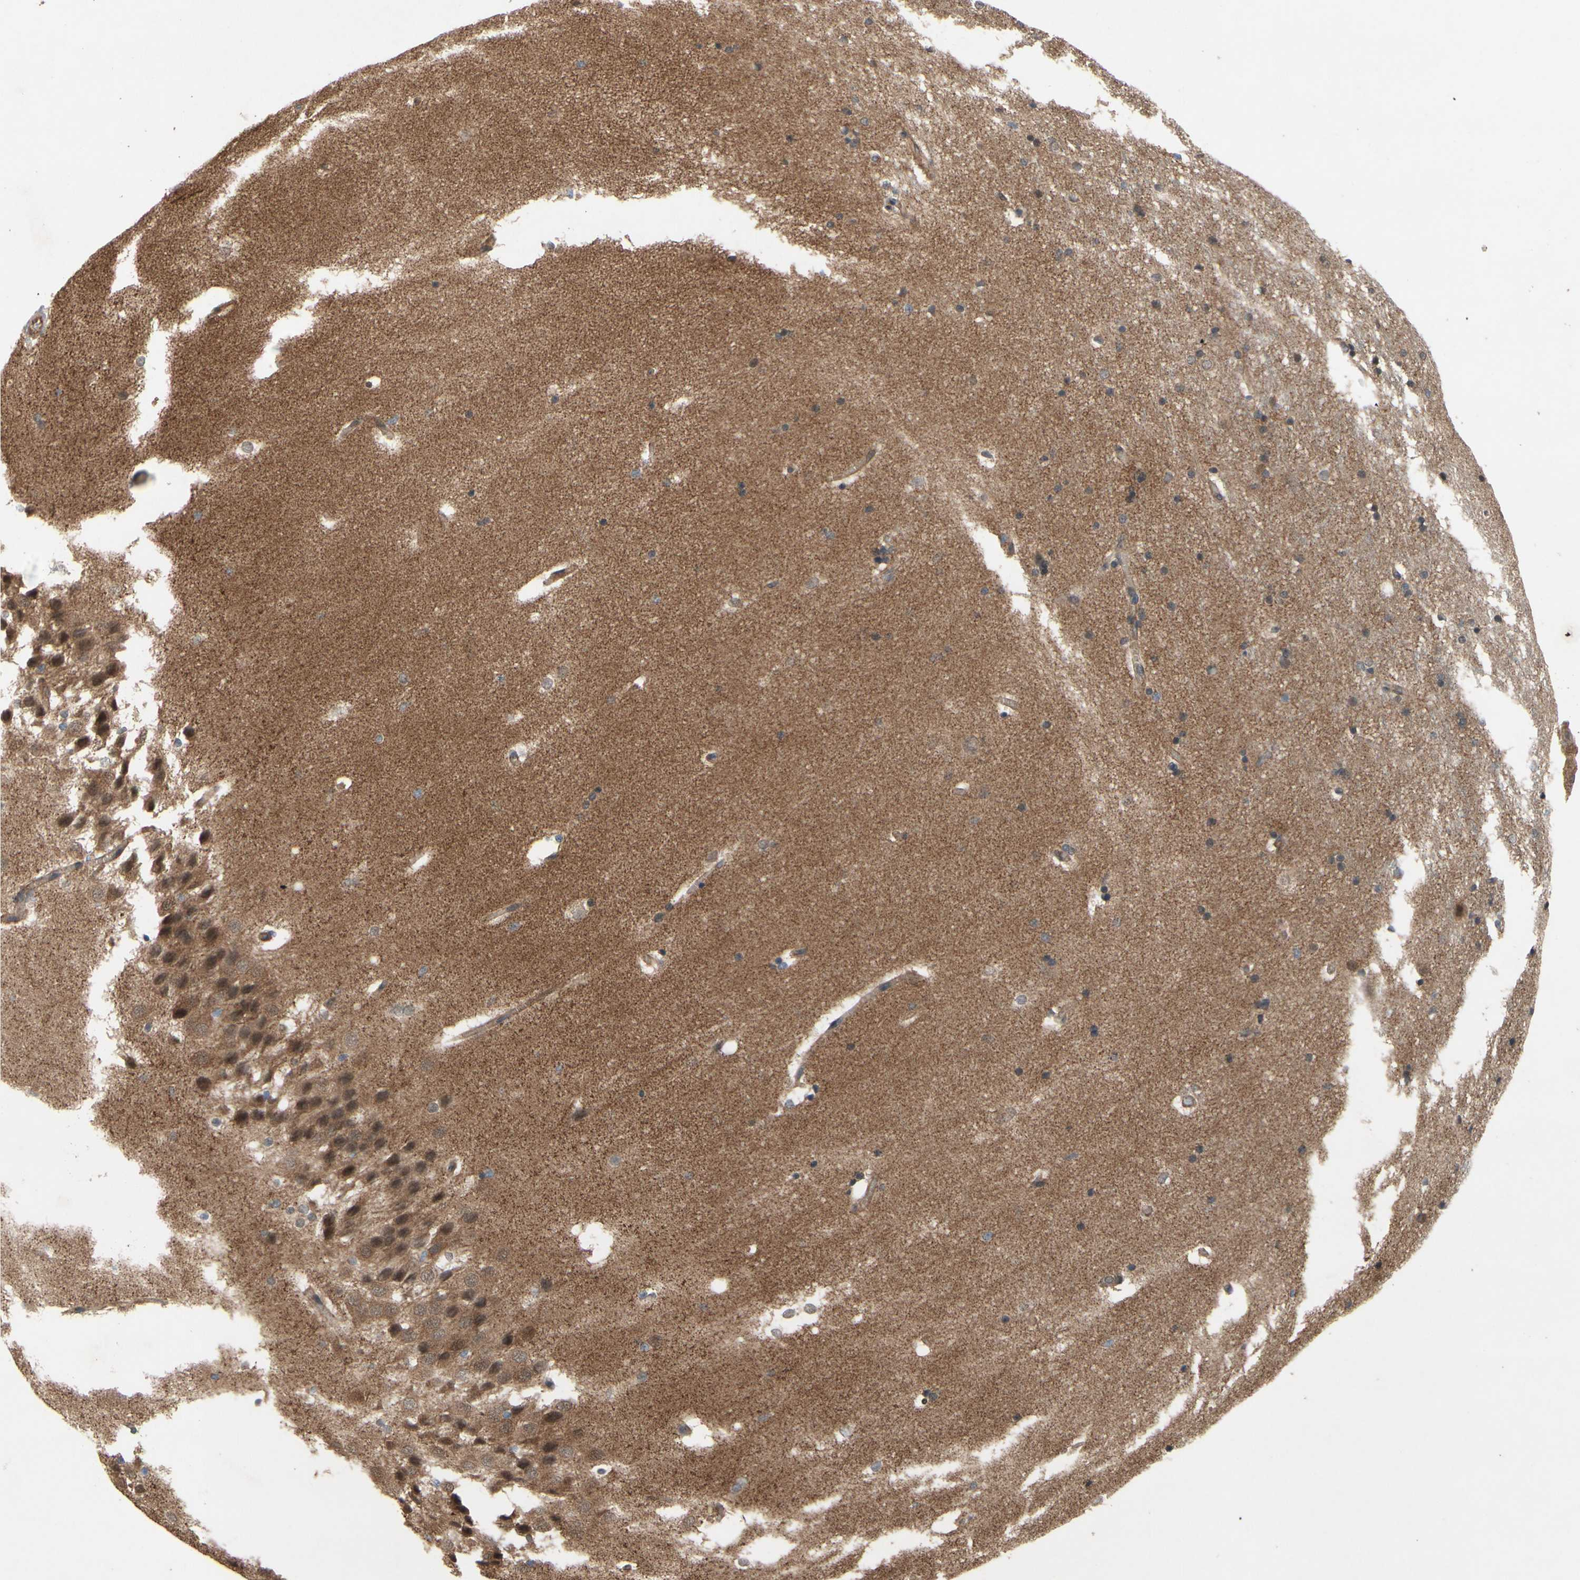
{"staining": {"intensity": "negative", "quantity": "none", "location": "none"}, "tissue": "hippocampus", "cell_type": "Glial cells", "image_type": "normal", "snomed": [{"axis": "morphology", "description": "Normal tissue, NOS"}, {"axis": "topography", "description": "Hippocampus"}], "caption": "Immunohistochemical staining of benign hippocampus reveals no significant expression in glial cells.", "gene": "CTTNBP2", "patient": {"sex": "female", "age": 19}}